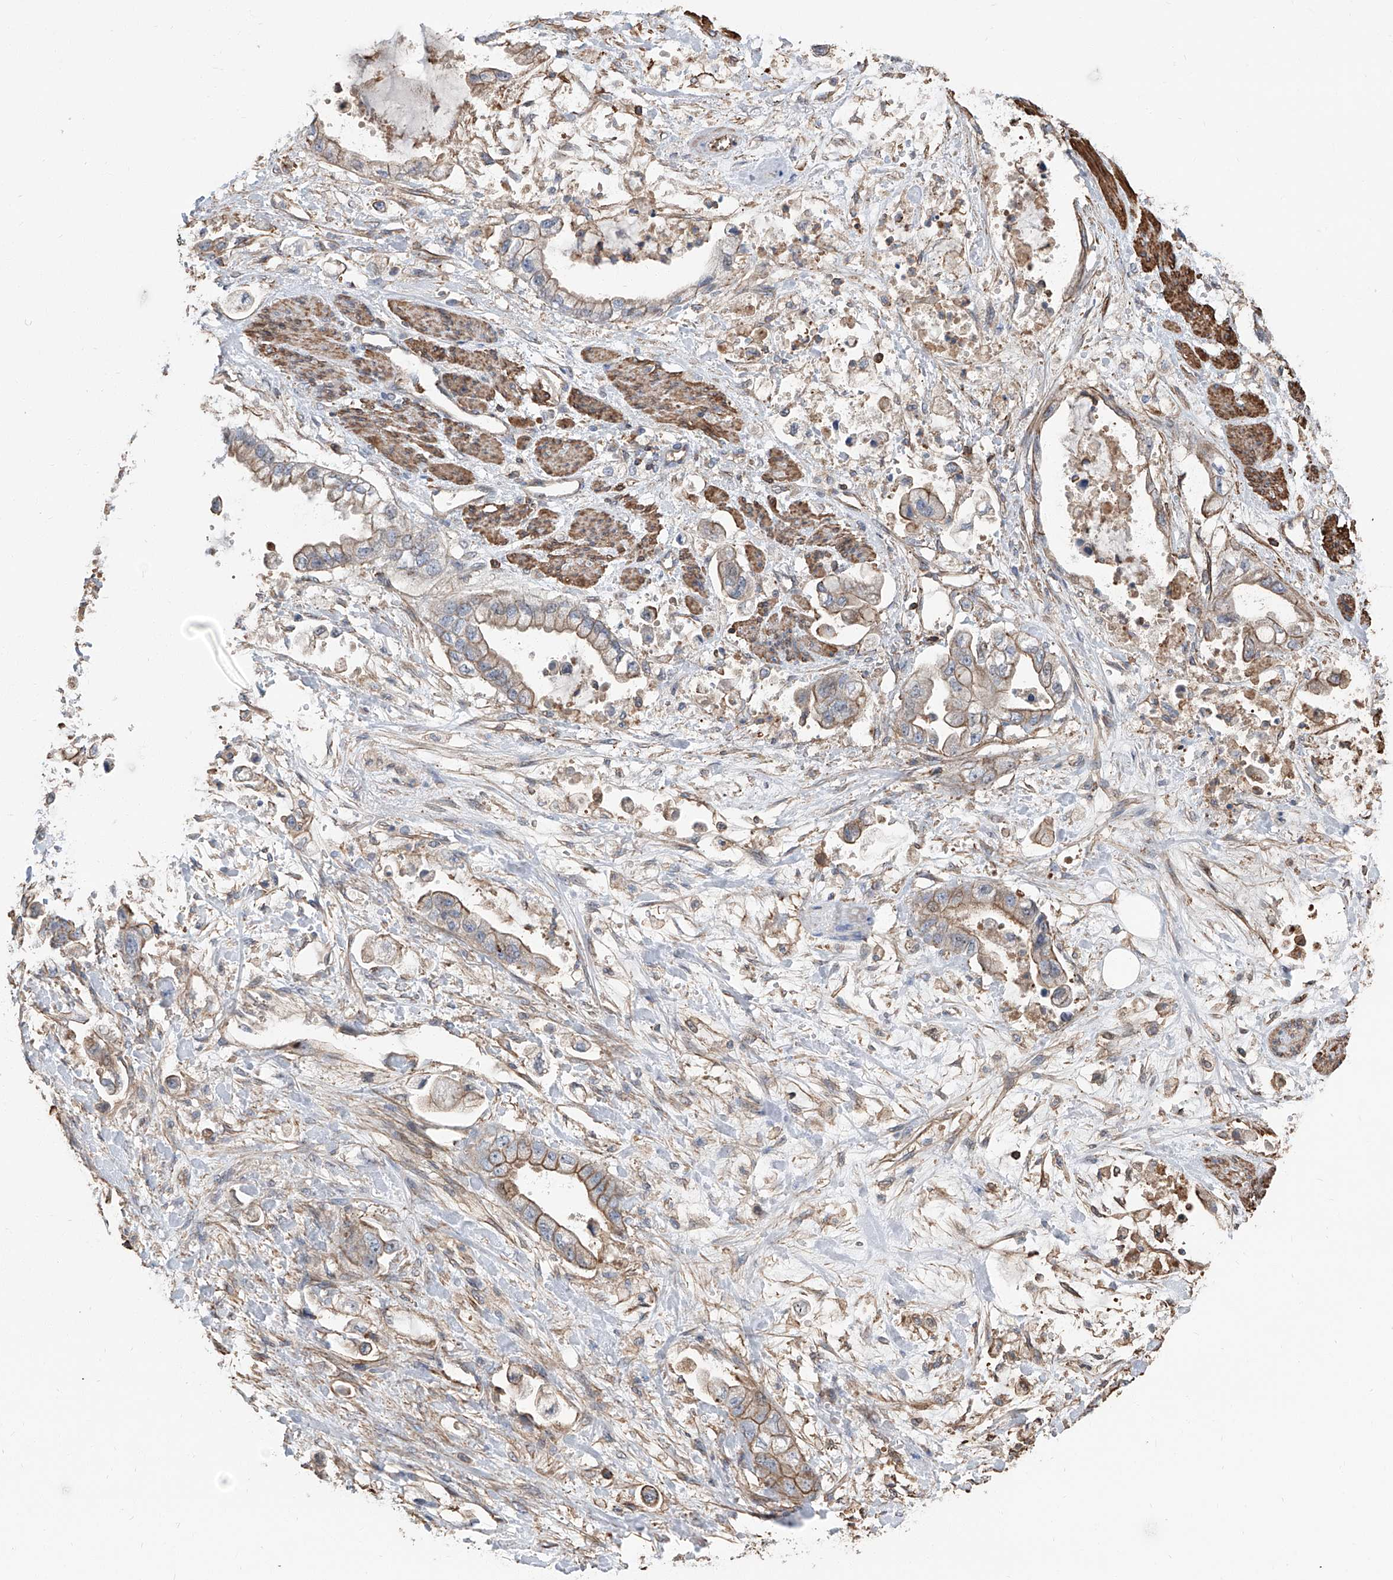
{"staining": {"intensity": "moderate", "quantity": "<25%", "location": "cytoplasmic/membranous"}, "tissue": "stomach cancer", "cell_type": "Tumor cells", "image_type": "cancer", "snomed": [{"axis": "morphology", "description": "Adenocarcinoma, NOS"}, {"axis": "topography", "description": "Stomach"}], "caption": "IHC (DAB) staining of stomach cancer reveals moderate cytoplasmic/membranous protein positivity in about <25% of tumor cells.", "gene": "PIEZO2", "patient": {"sex": "male", "age": 62}}